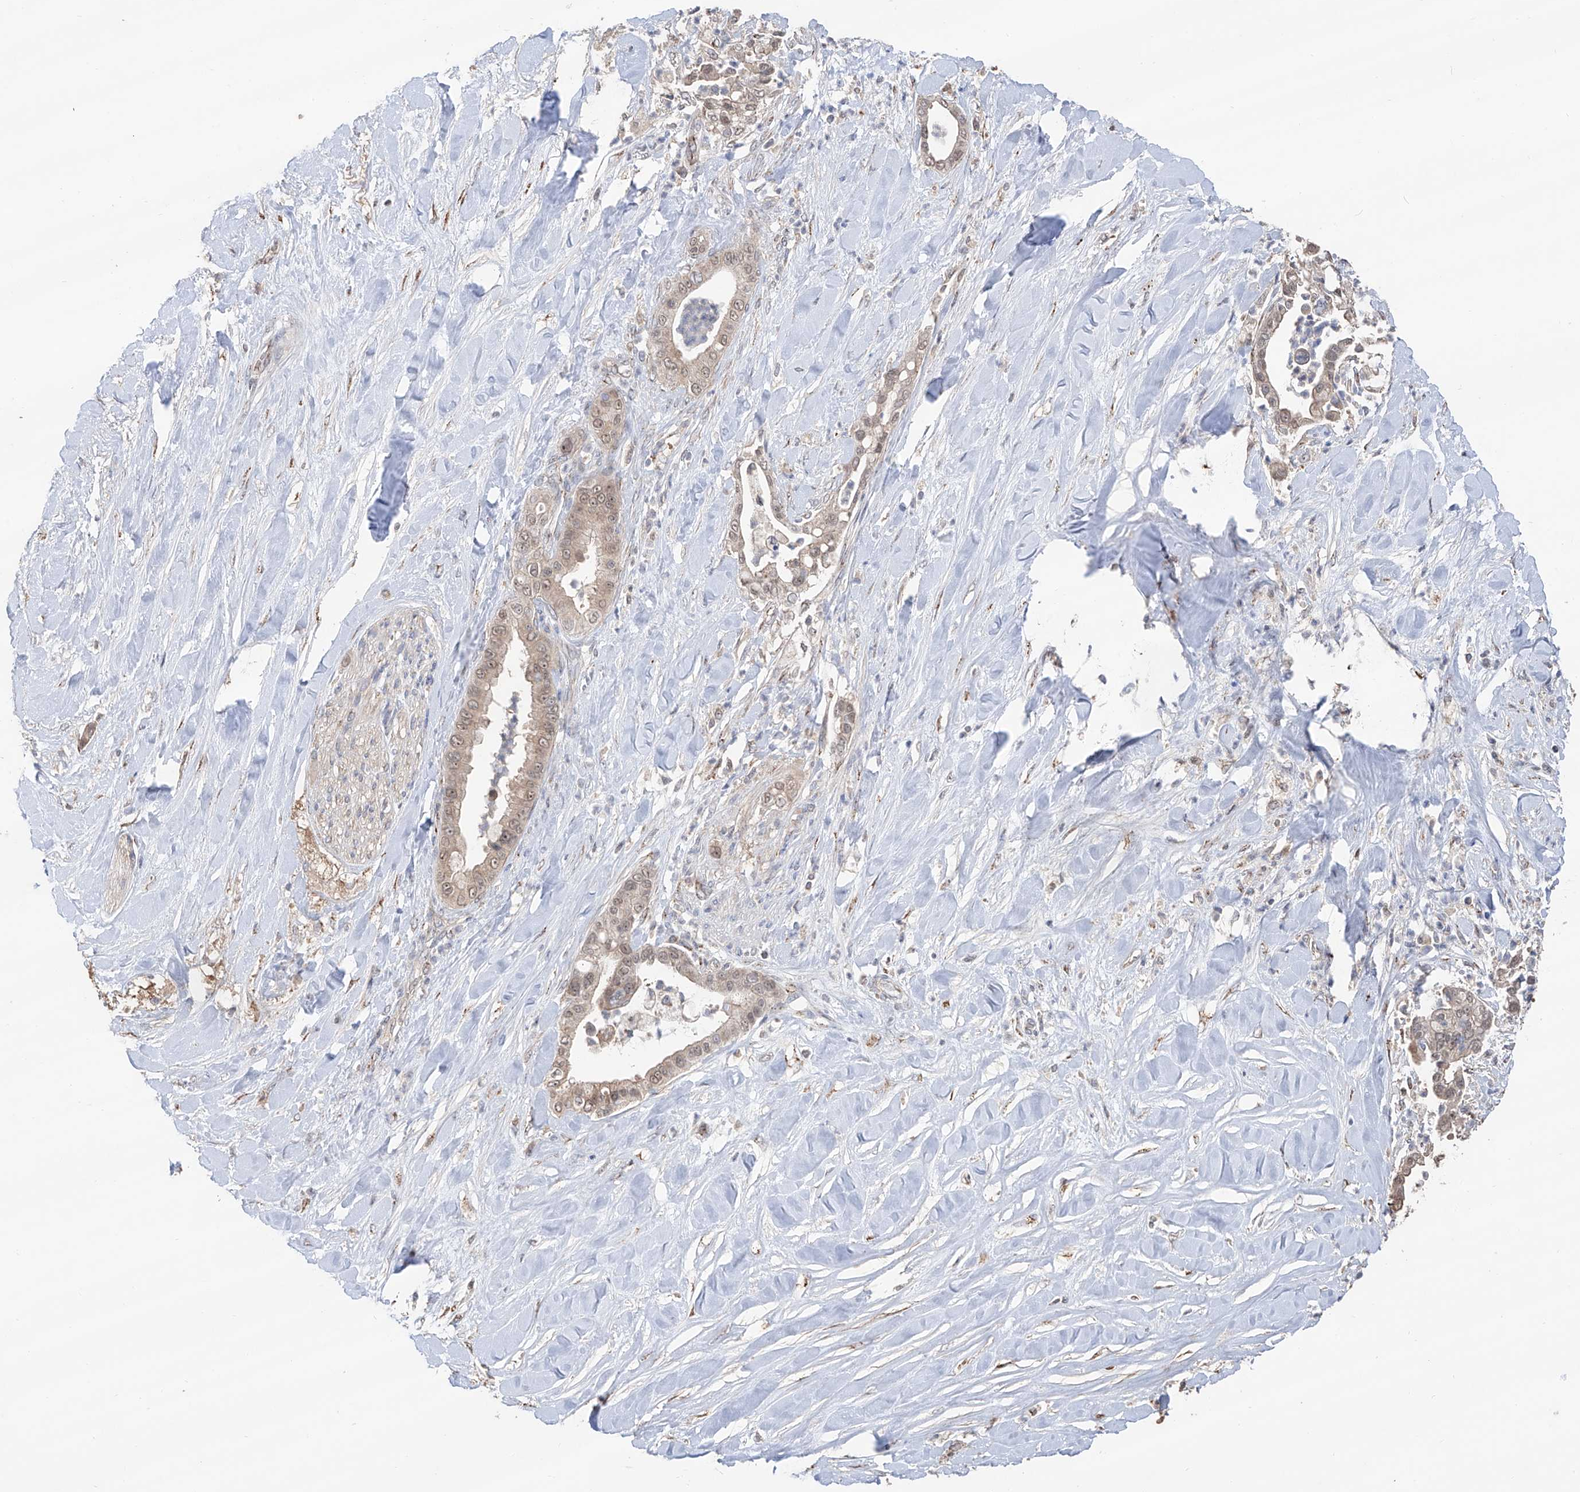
{"staining": {"intensity": "weak", "quantity": ">75%", "location": "cytoplasmic/membranous,nuclear"}, "tissue": "liver cancer", "cell_type": "Tumor cells", "image_type": "cancer", "snomed": [{"axis": "morphology", "description": "Cholangiocarcinoma"}, {"axis": "topography", "description": "Liver"}], "caption": "The histopathology image shows immunohistochemical staining of cholangiocarcinoma (liver). There is weak cytoplasmic/membranous and nuclear expression is appreciated in about >75% of tumor cells.", "gene": "EDN1", "patient": {"sex": "female", "age": 54}}